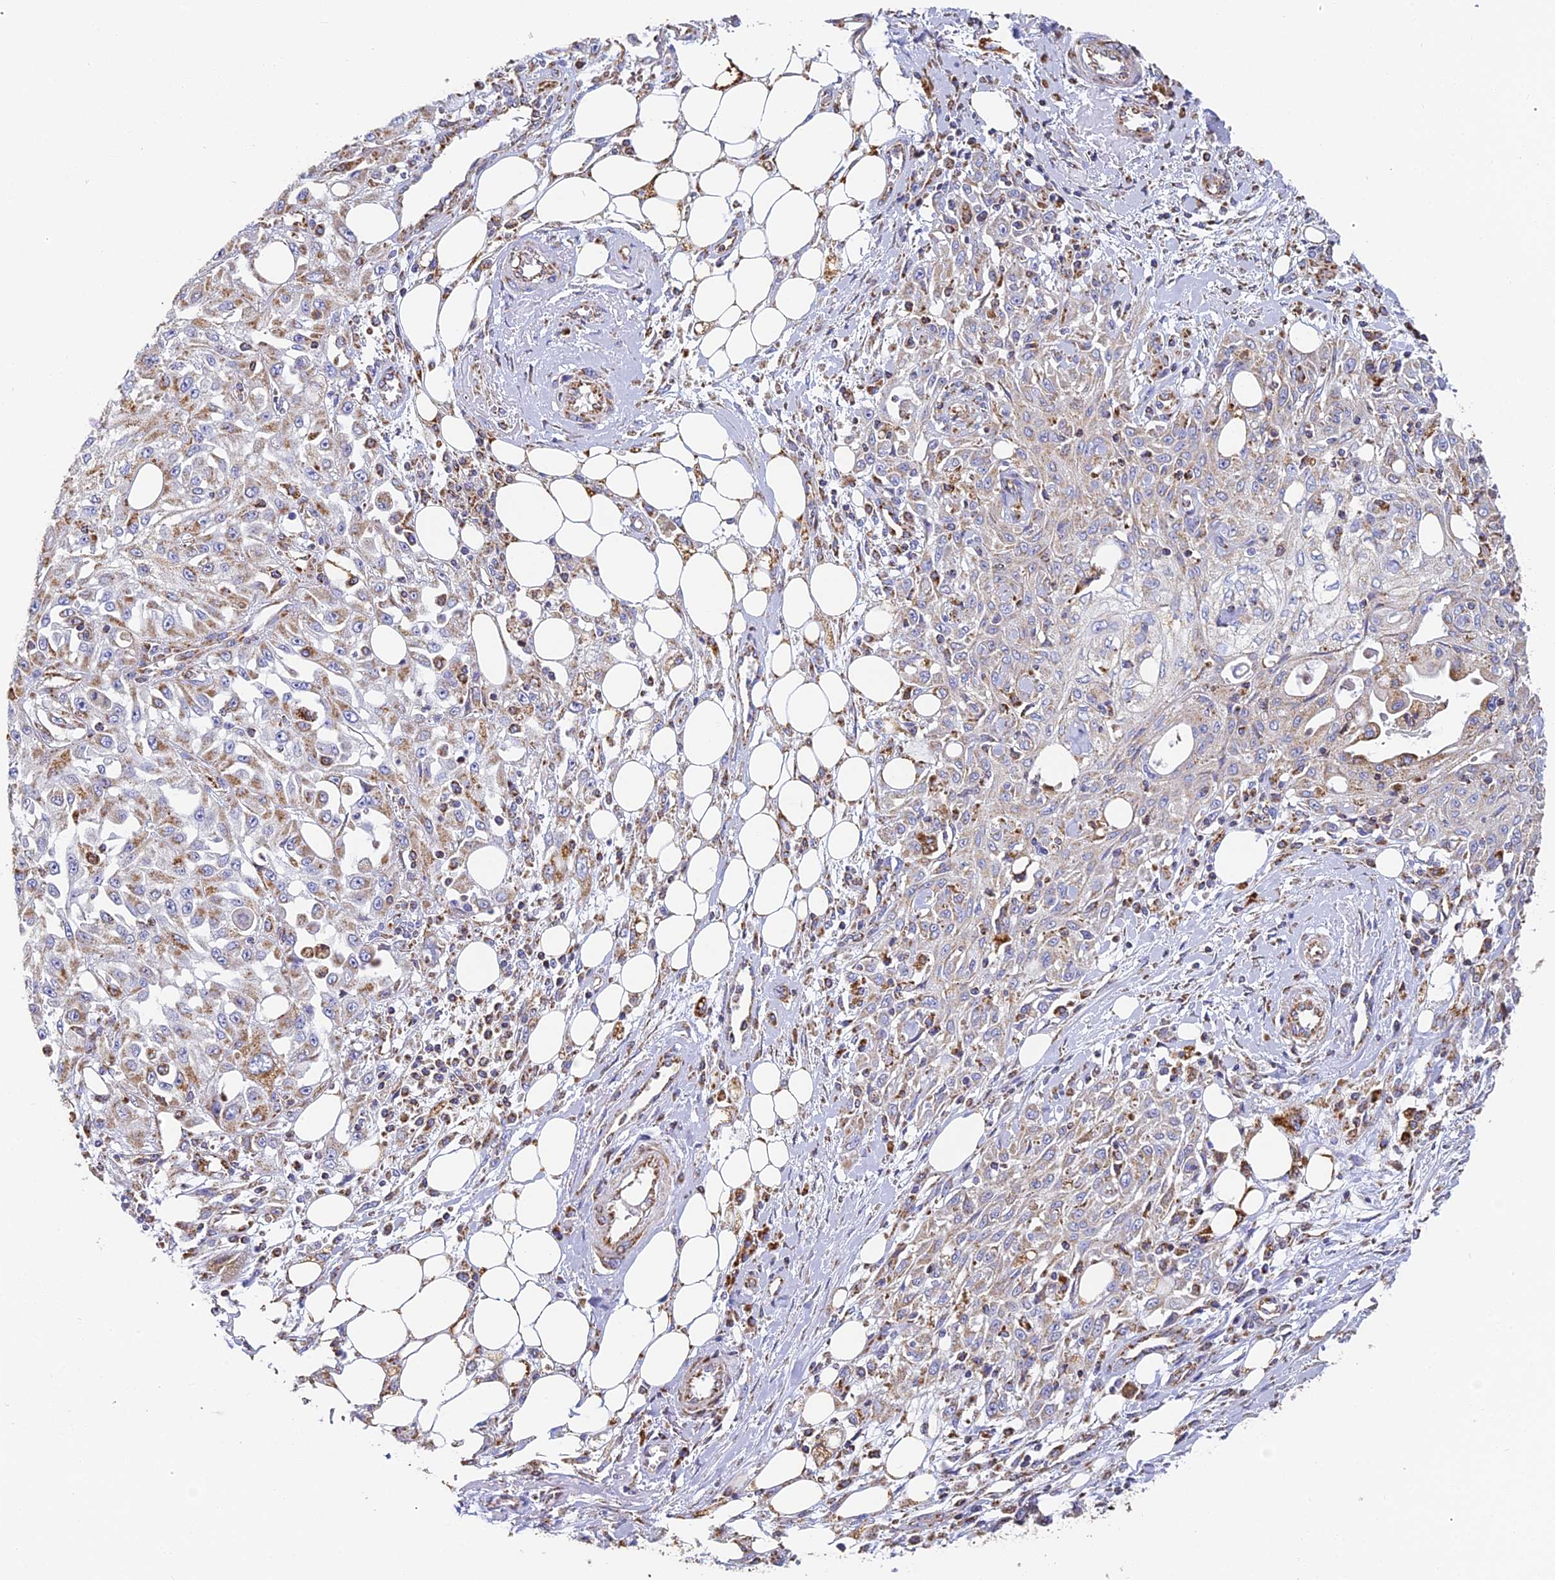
{"staining": {"intensity": "moderate", "quantity": "25%-75%", "location": "cytoplasmic/membranous"}, "tissue": "skin cancer", "cell_type": "Tumor cells", "image_type": "cancer", "snomed": [{"axis": "morphology", "description": "Squamous cell carcinoma, NOS"}, {"axis": "morphology", "description": "Squamous cell carcinoma, metastatic, NOS"}, {"axis": "topography", "description": "Skin"}, {"axis": "topography", "description": "Lymph node"}], "caption": "A medium amount of moderate cytoplasmic/membranous staining is identified in about 25%-75% of tumor cells in skin cancer tissue. Using DAB (brown) and hematoxylin (blue) stains, captured at high magnification using brightfield microscopy.", "gene": "COX6C", "patient": {"sex": "male", "age": 75}}